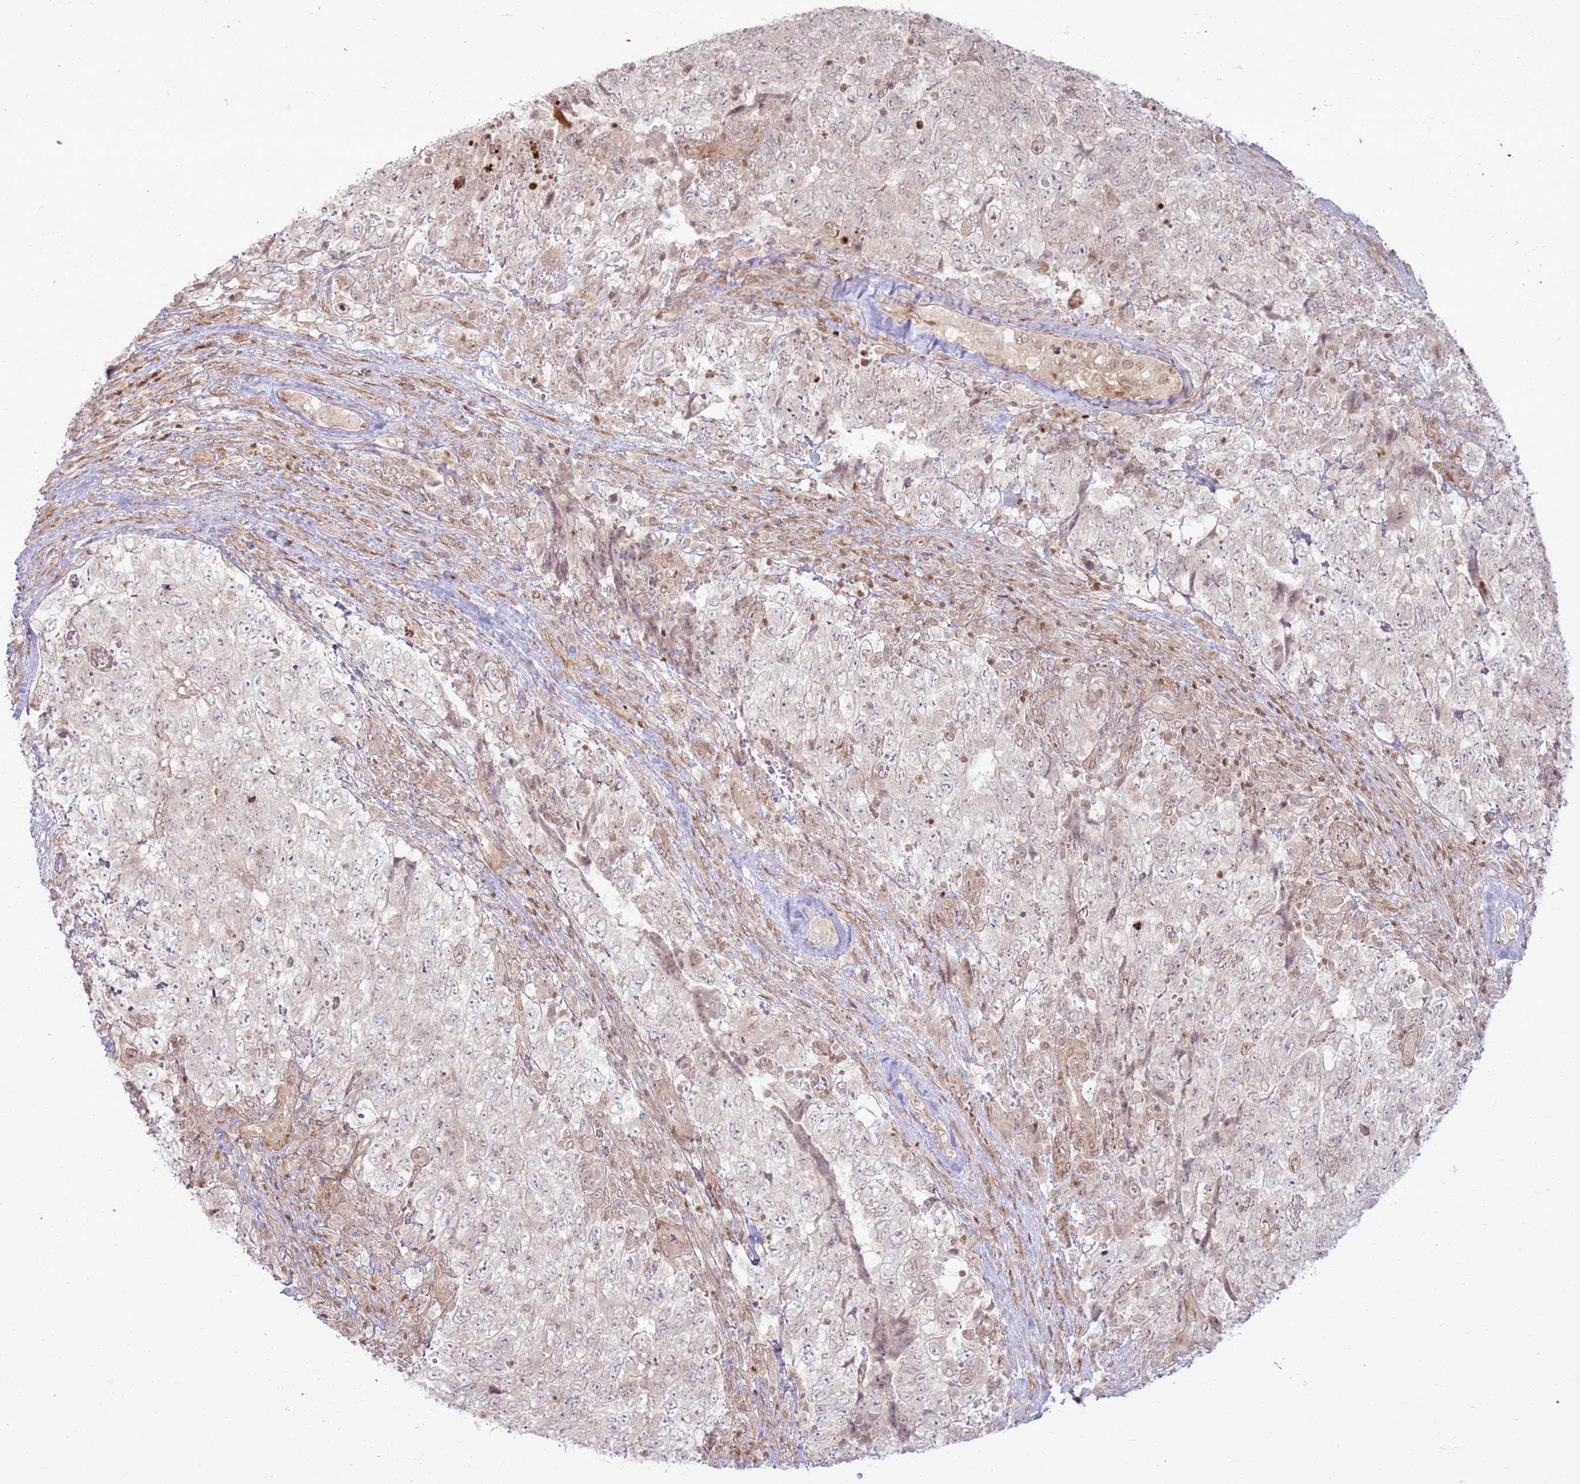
{"staining": {"intensity": "negative", "quantity": "none", "location": "none"}, "tissue": "testis cancer", "cell_type": "Tumor cells", "image_type": "cancer", "snomed": [{"axis": "morphology", "description": "Carcinoma, Embryonal, NOS"}, {"axis": "topography", "description": "Testis"}], "caption": "Tumor cells show no significant protein staining in embryonal carcinoma (testis).", "gene": "KLHL36", "patient": {"sex": "male", "age": 34}}